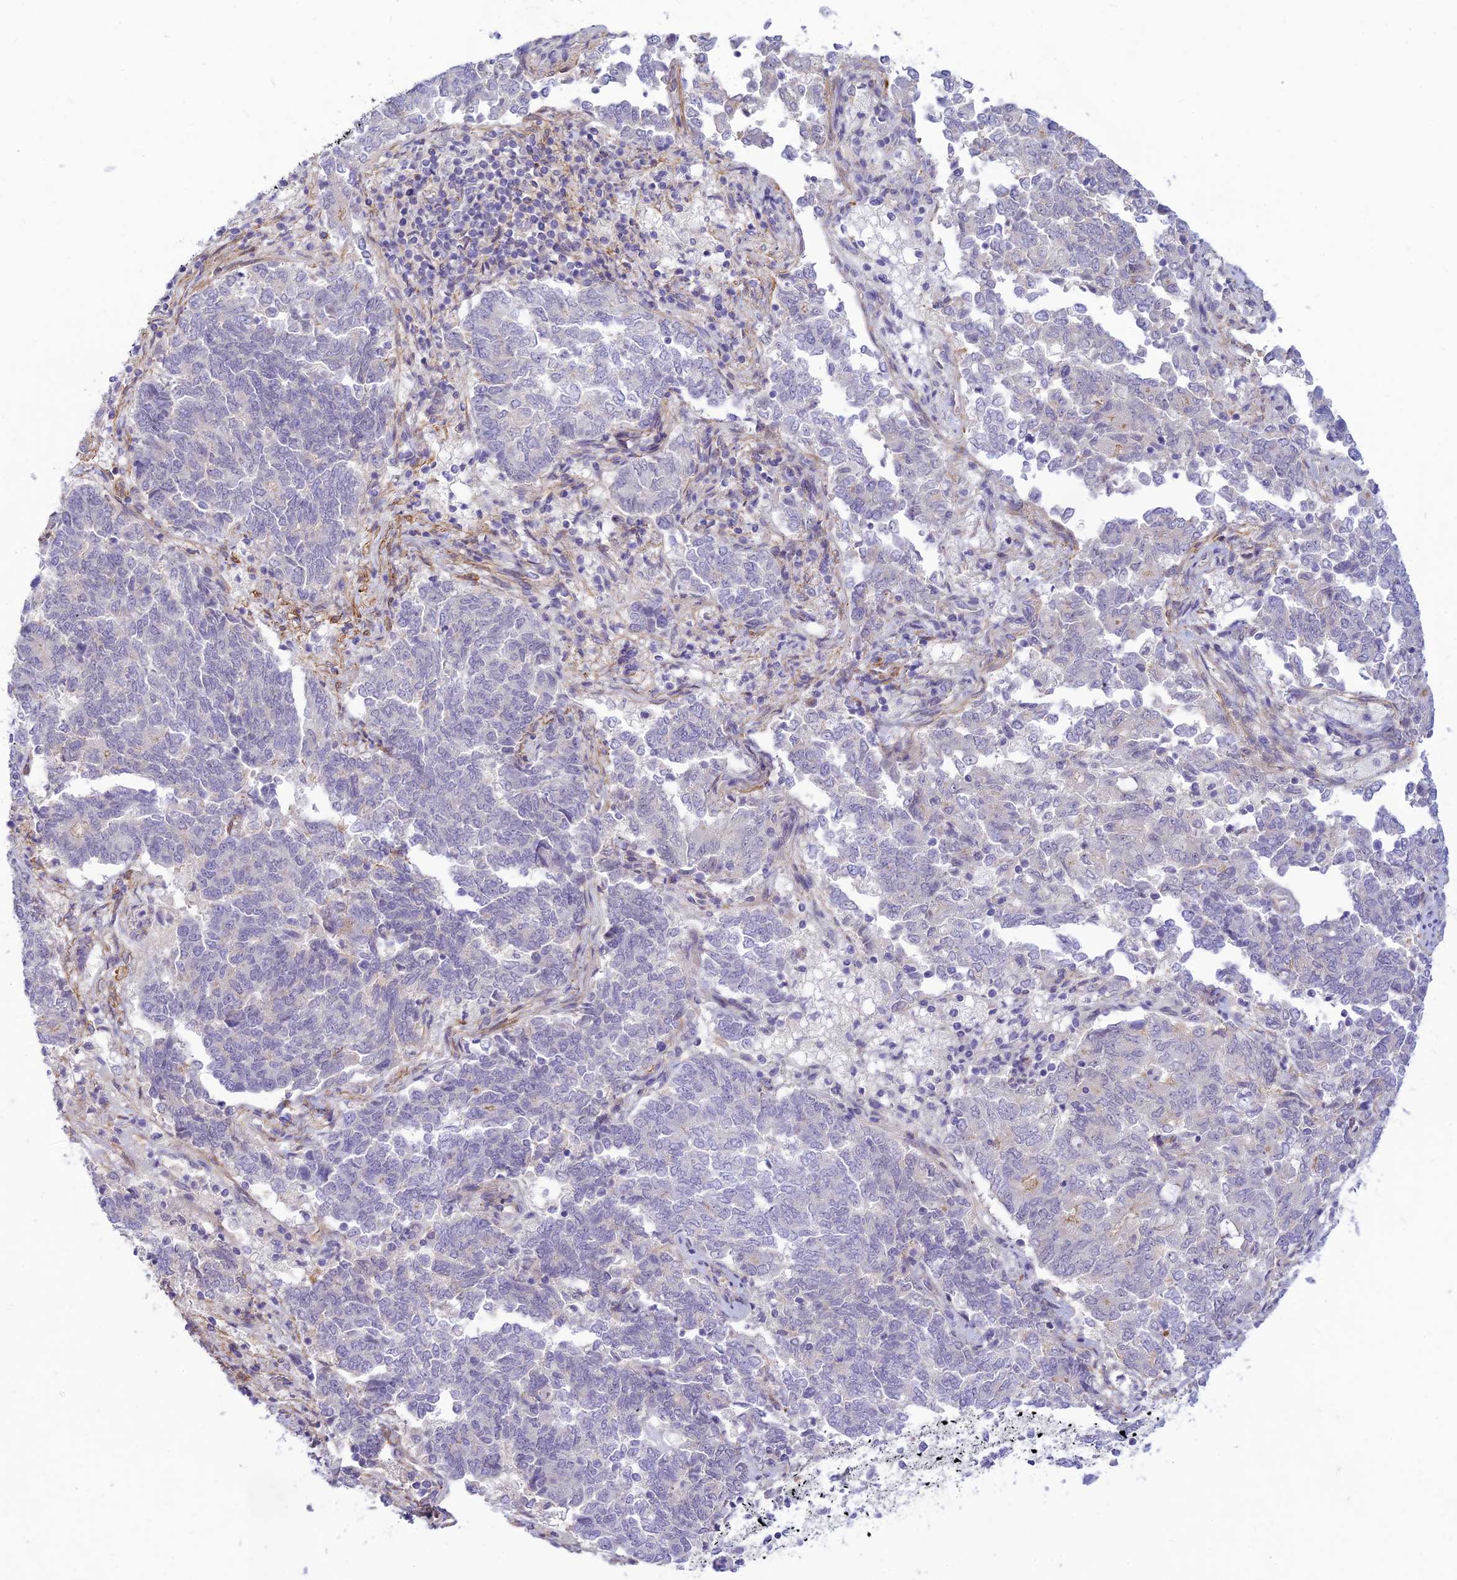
{"staining": {"intensity": "negative", "quantity": "none", "location": "none"}, "tissue": "endometrial cancer", "cell_type": "Tumor cells", "image_type": "cancer", "snomed": [{"axis": "morphology", "description": "Adenocarcinoma, NOS"}, {"axis": "topography", "description": "Endometrium"}], "caption": "DAB (3,3'-diaminobenzidine) immunohistochemical staining of endometrial cancer (adenocarcinoma) displays no significant positivity in tumor cells.", "gene": "FBXW4", "patient": {"sex": "female", "age": 80}}